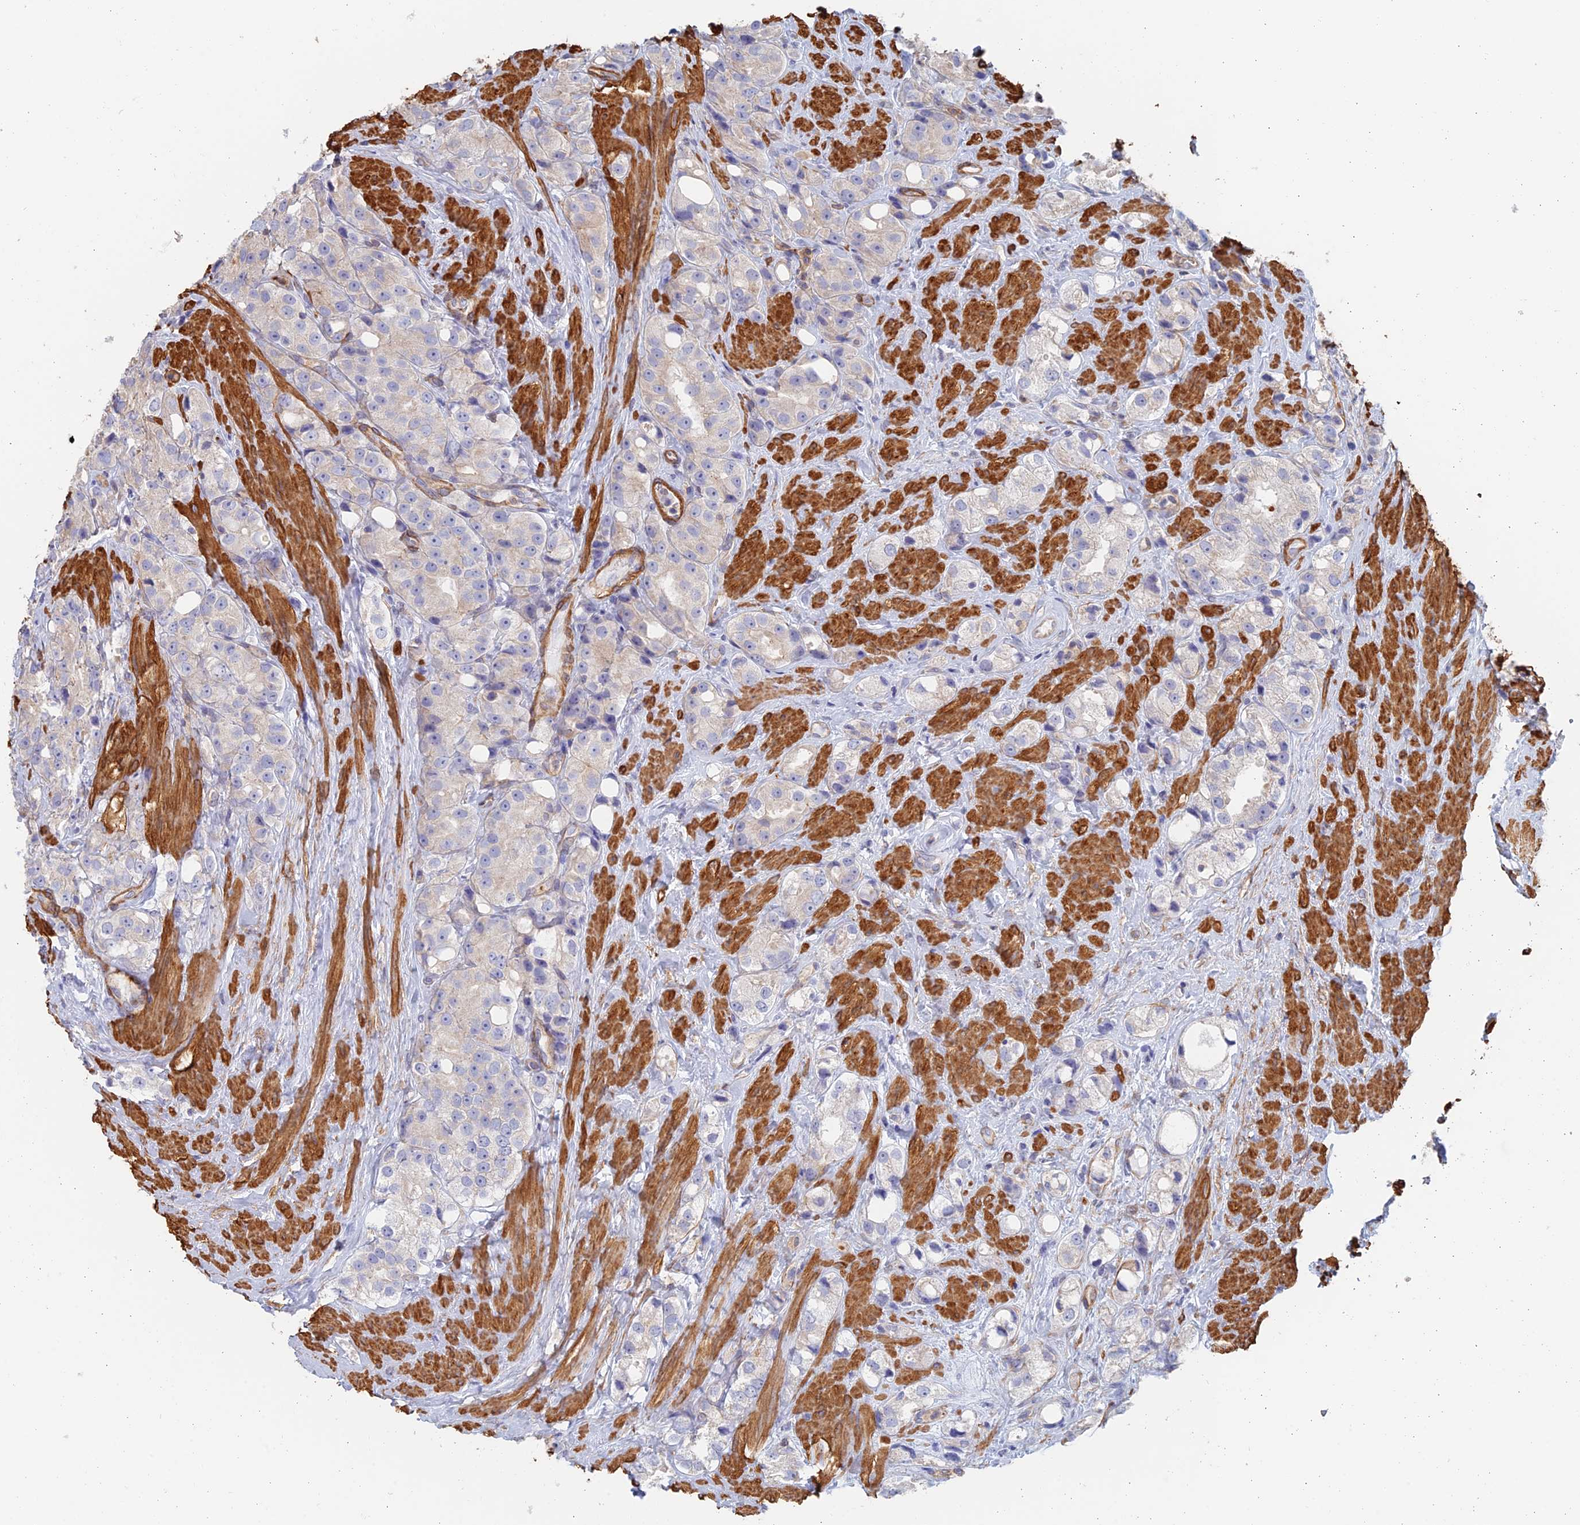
{"staining": {"intensity": "negative", "quantity": "none", "location": "none"}, "tissue": "prostate cancer", "cell_type": "Tumor cells", "image_type": "cancer", "snomed": [{"axis": "morphology", "description": "Adenocarcinoma, NOS"}, {"axis": "topography", "description": "Prostate"}], "caption": "High magnification brightfield microscopy of prostate cancer stained with DAB (3,3'-diaminobenzidine) (brown) and counterstained with hematoxylin (blue): tumor cells show no significant staining. (IHC, brightfield microscopy, high magnification).", "gene": "PAK4", "patient": {"sex": "male", "age": 79}}